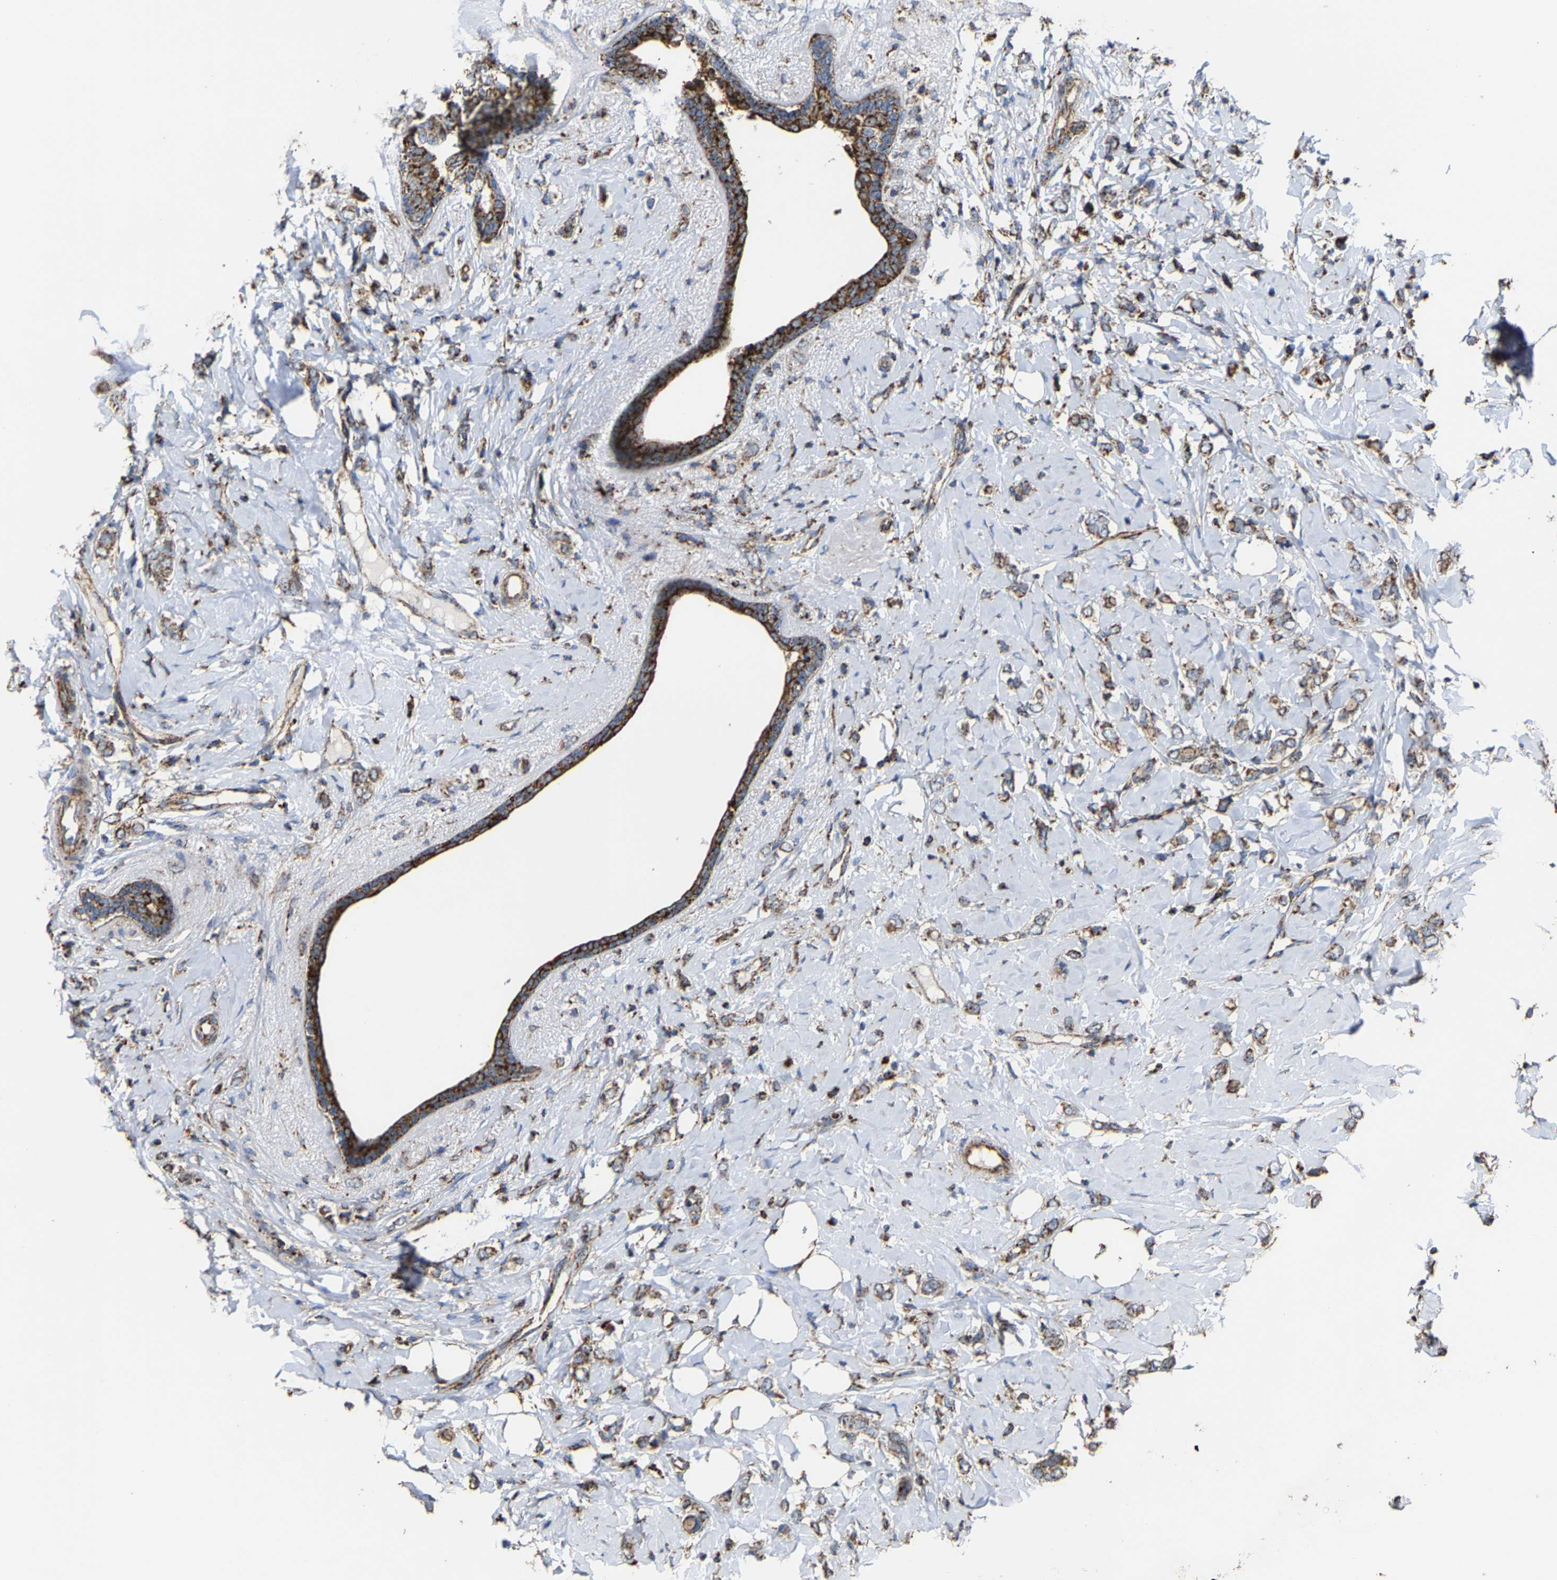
{"staining": {"intensity": "moderate", "quantity": ">75%", "location": "cytoplasmic/membranous"}, "tissue": "breast cancer", "cell_type": "Tumor cells", "image_type": "cancer", "snomed": [{"axis": "morphology", "description": "Normal tissue, NOS"}, {"axis": "morphology", "description": "Lobular carcinoma"}, {"axis": "topography", "description": "Breast"}], "caption": "Moderate cytoplasmic/membranous protein positivity is present in about >75% of tumor cells in breast cancer (lobular carcinoma).", "gene": "NDUFV3", "patient": {"sex": "female", "age": 47}}